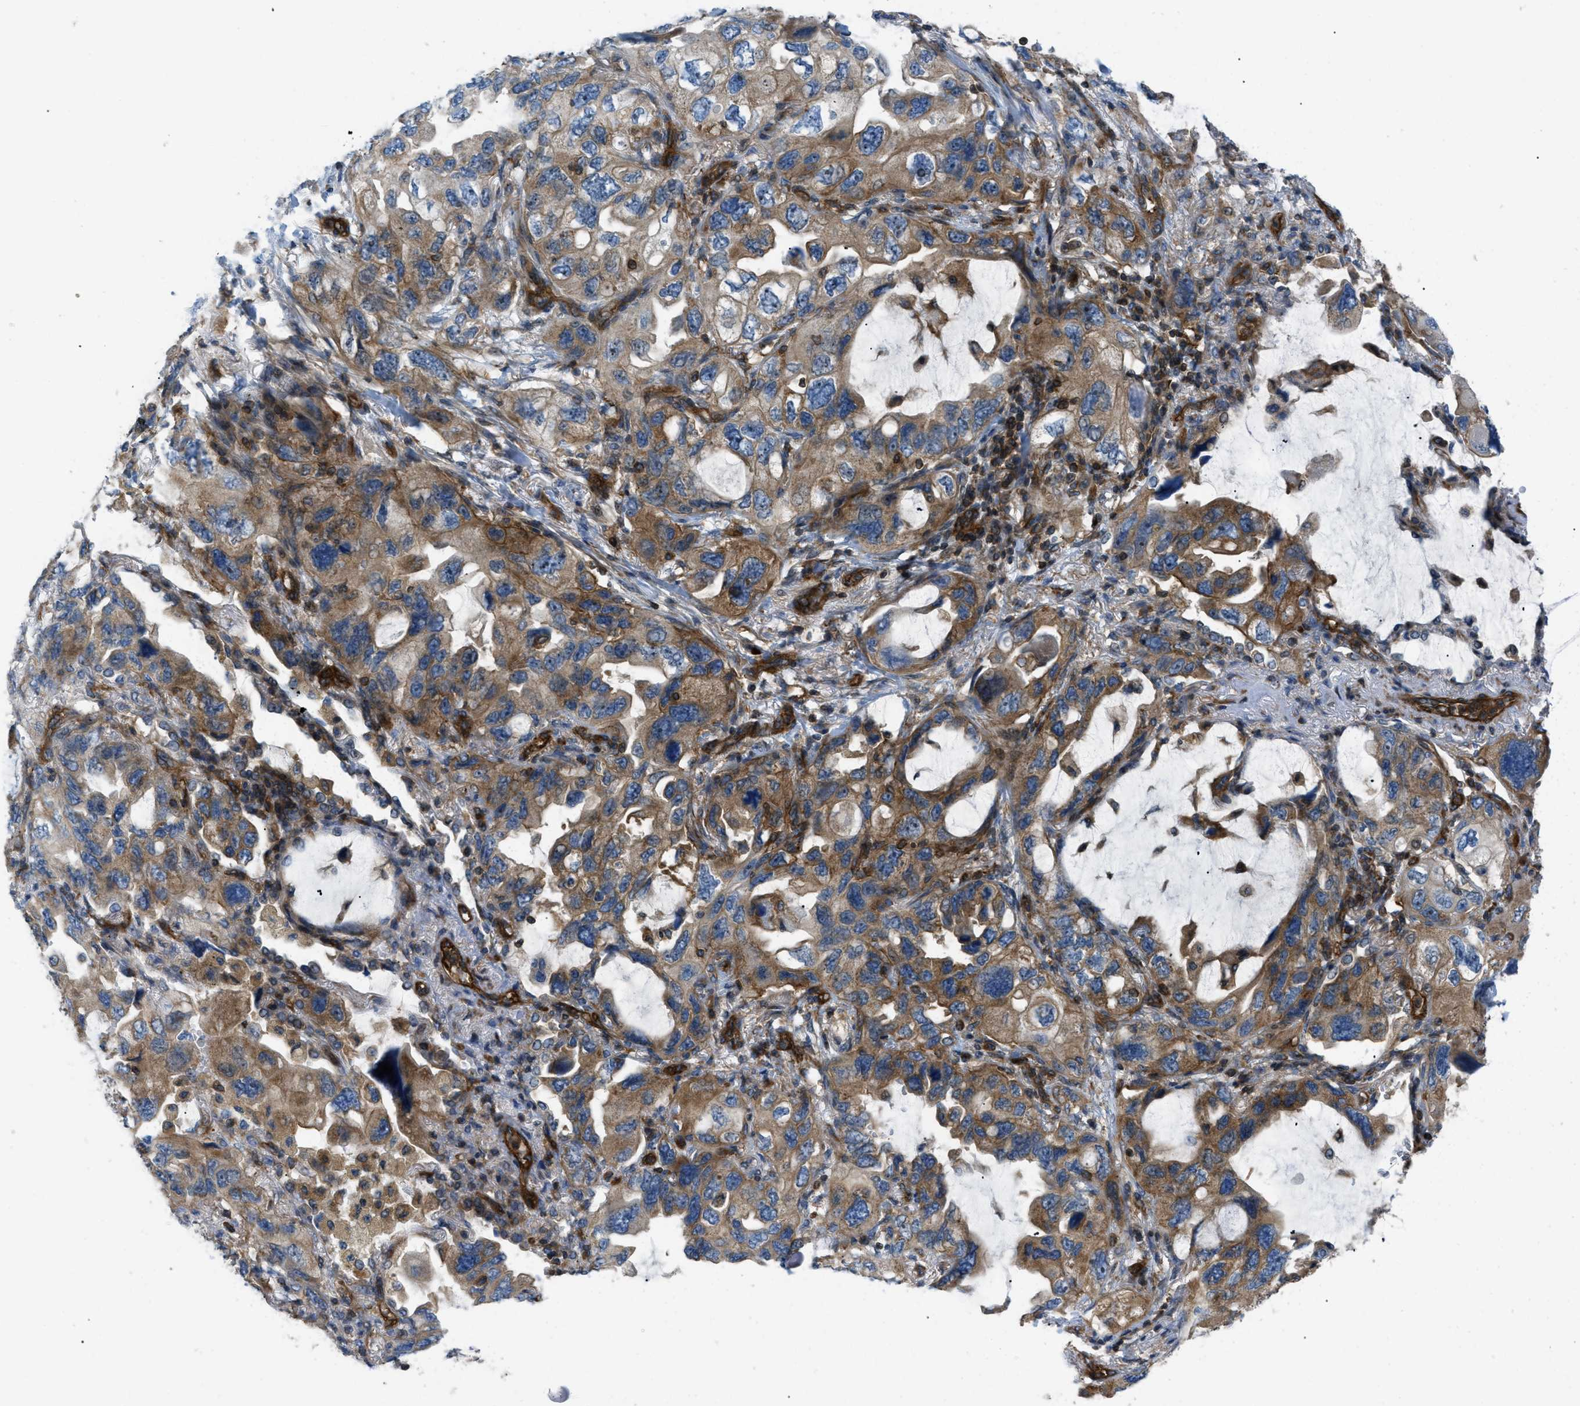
{"staining": {"intensity": "moderate", "quantity": ">75%", "location": "cytoplasmic/membranous"}, "tissue": "lung cancer", "cell_type": "Tumor cells", "image_type": "cancer", "snomed": [{"axis": "morphology", "description": "Squamous cell carcinoma, NOS"}, {"axis": "topography", "description": "Lung"}], "caption": "DAB (3,3'-diaminobenzidine) immunohistochemical staining of human lung cancer (squamous cell carcinoma) reveals moderate cytoplasmic/membranous protein staining in about >75% of tumor cells. The protein is shown in brown color, while the nuclei are stained blue.", "gene": "ATP2A3", "patient": {"sex": "female", "age": 73}}